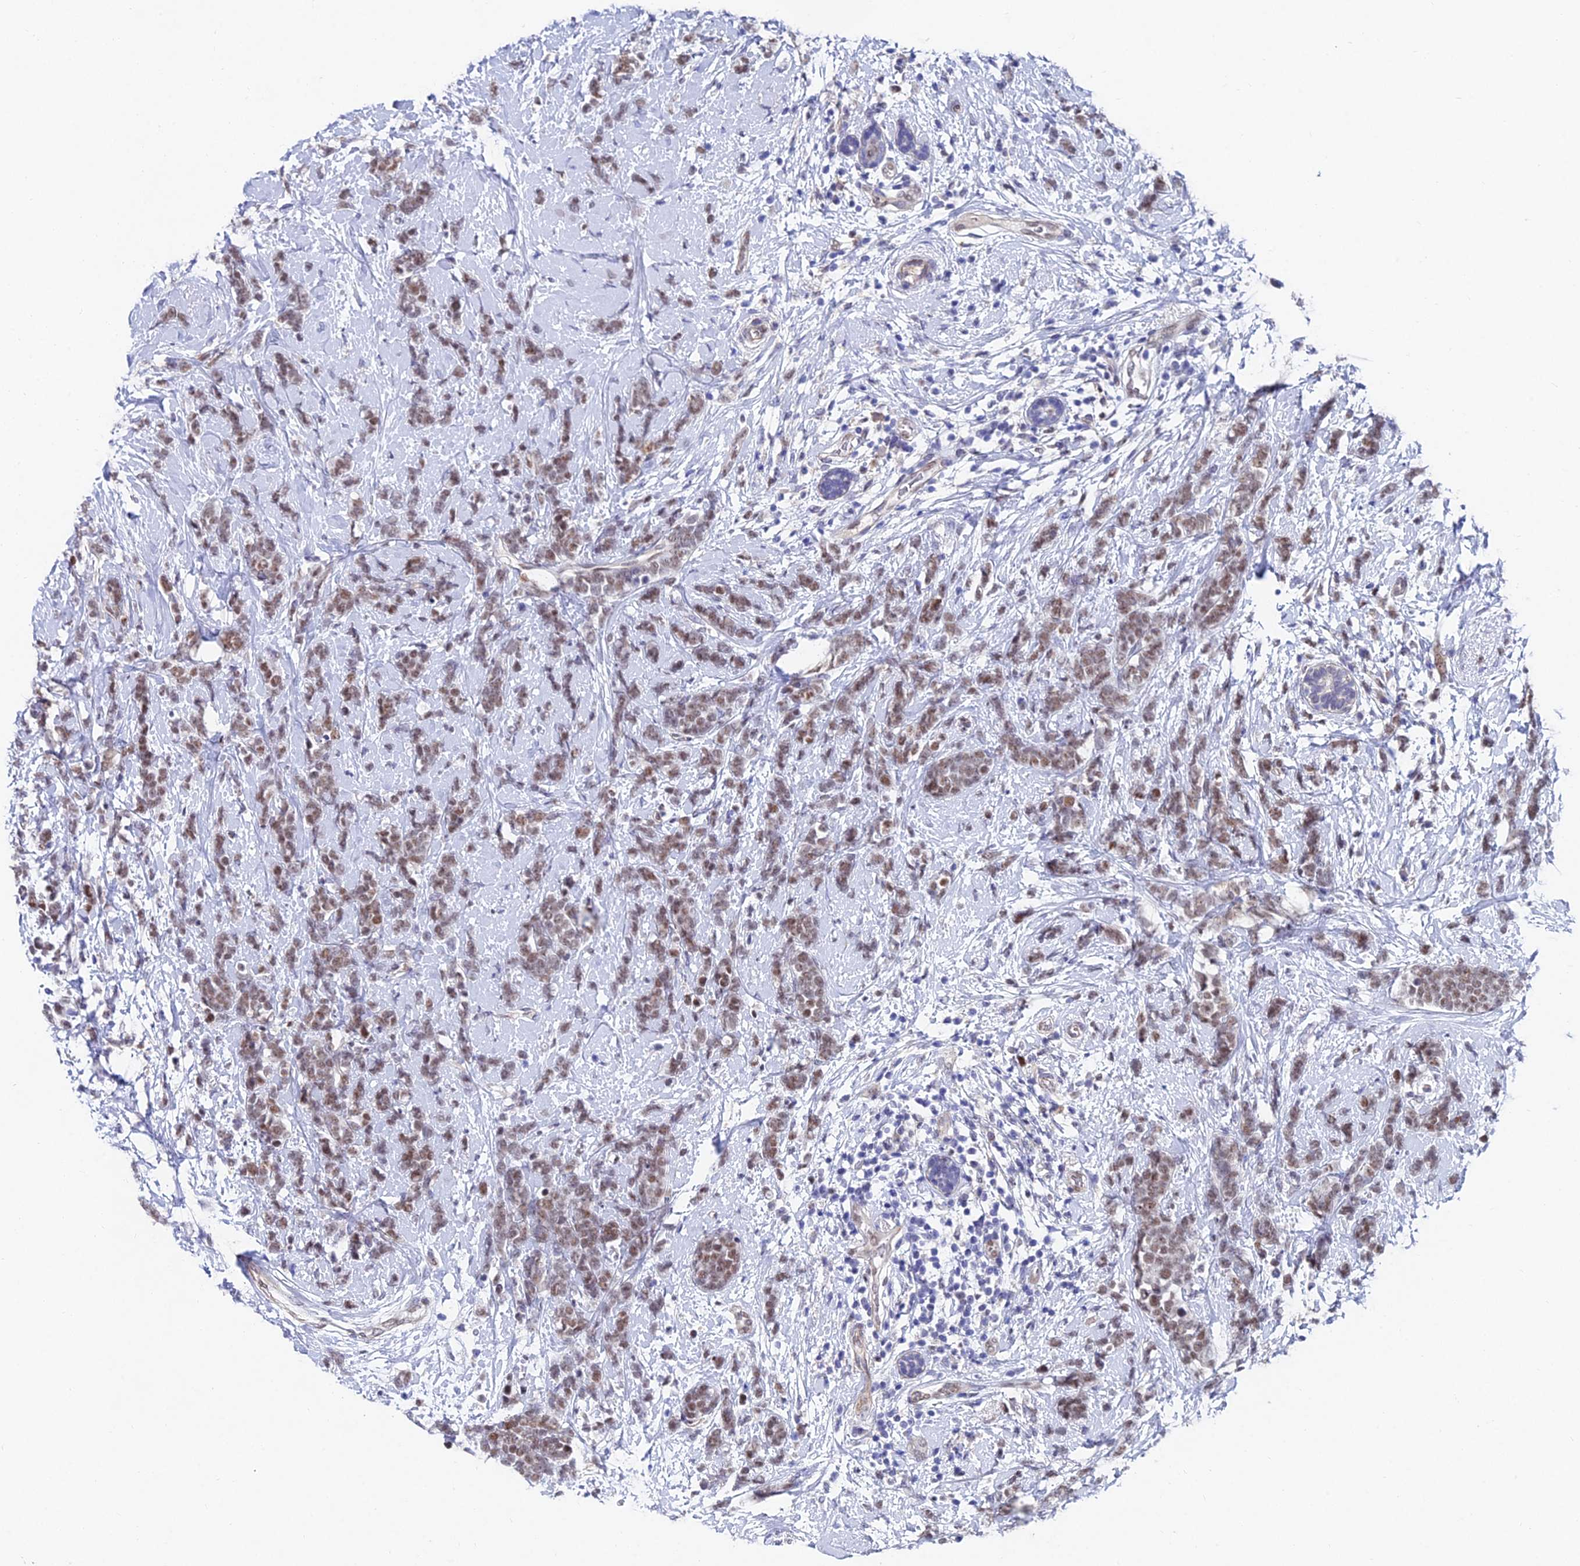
{"staining": {"intensity": "weak", "quantity": ">75%", "location": "nuclear"}, "tissue": "breast cancer", "cell_type": "Tumor cells", "image_type": "cancer", "snomed": [{"axis": "morphology", "description": "Lobular carcinoma"}, {"axis": "topography", "description": "Breast"}], "caption": "Immunohistochemistry (IHC) staining of lobular carcinoma (breast), which exhibits low levels of weak nuclear positivity in approximately >75% of tumor cells indicating weak nuclear protein staining. The staining was performed using DAB (3,3'-diaminobenzidine) (brown) for protein detection and nuclei were counterstained in hematoxylin (blue).", "gene": "TRIM24", "patient": {"sex": "female", "age": 58}}